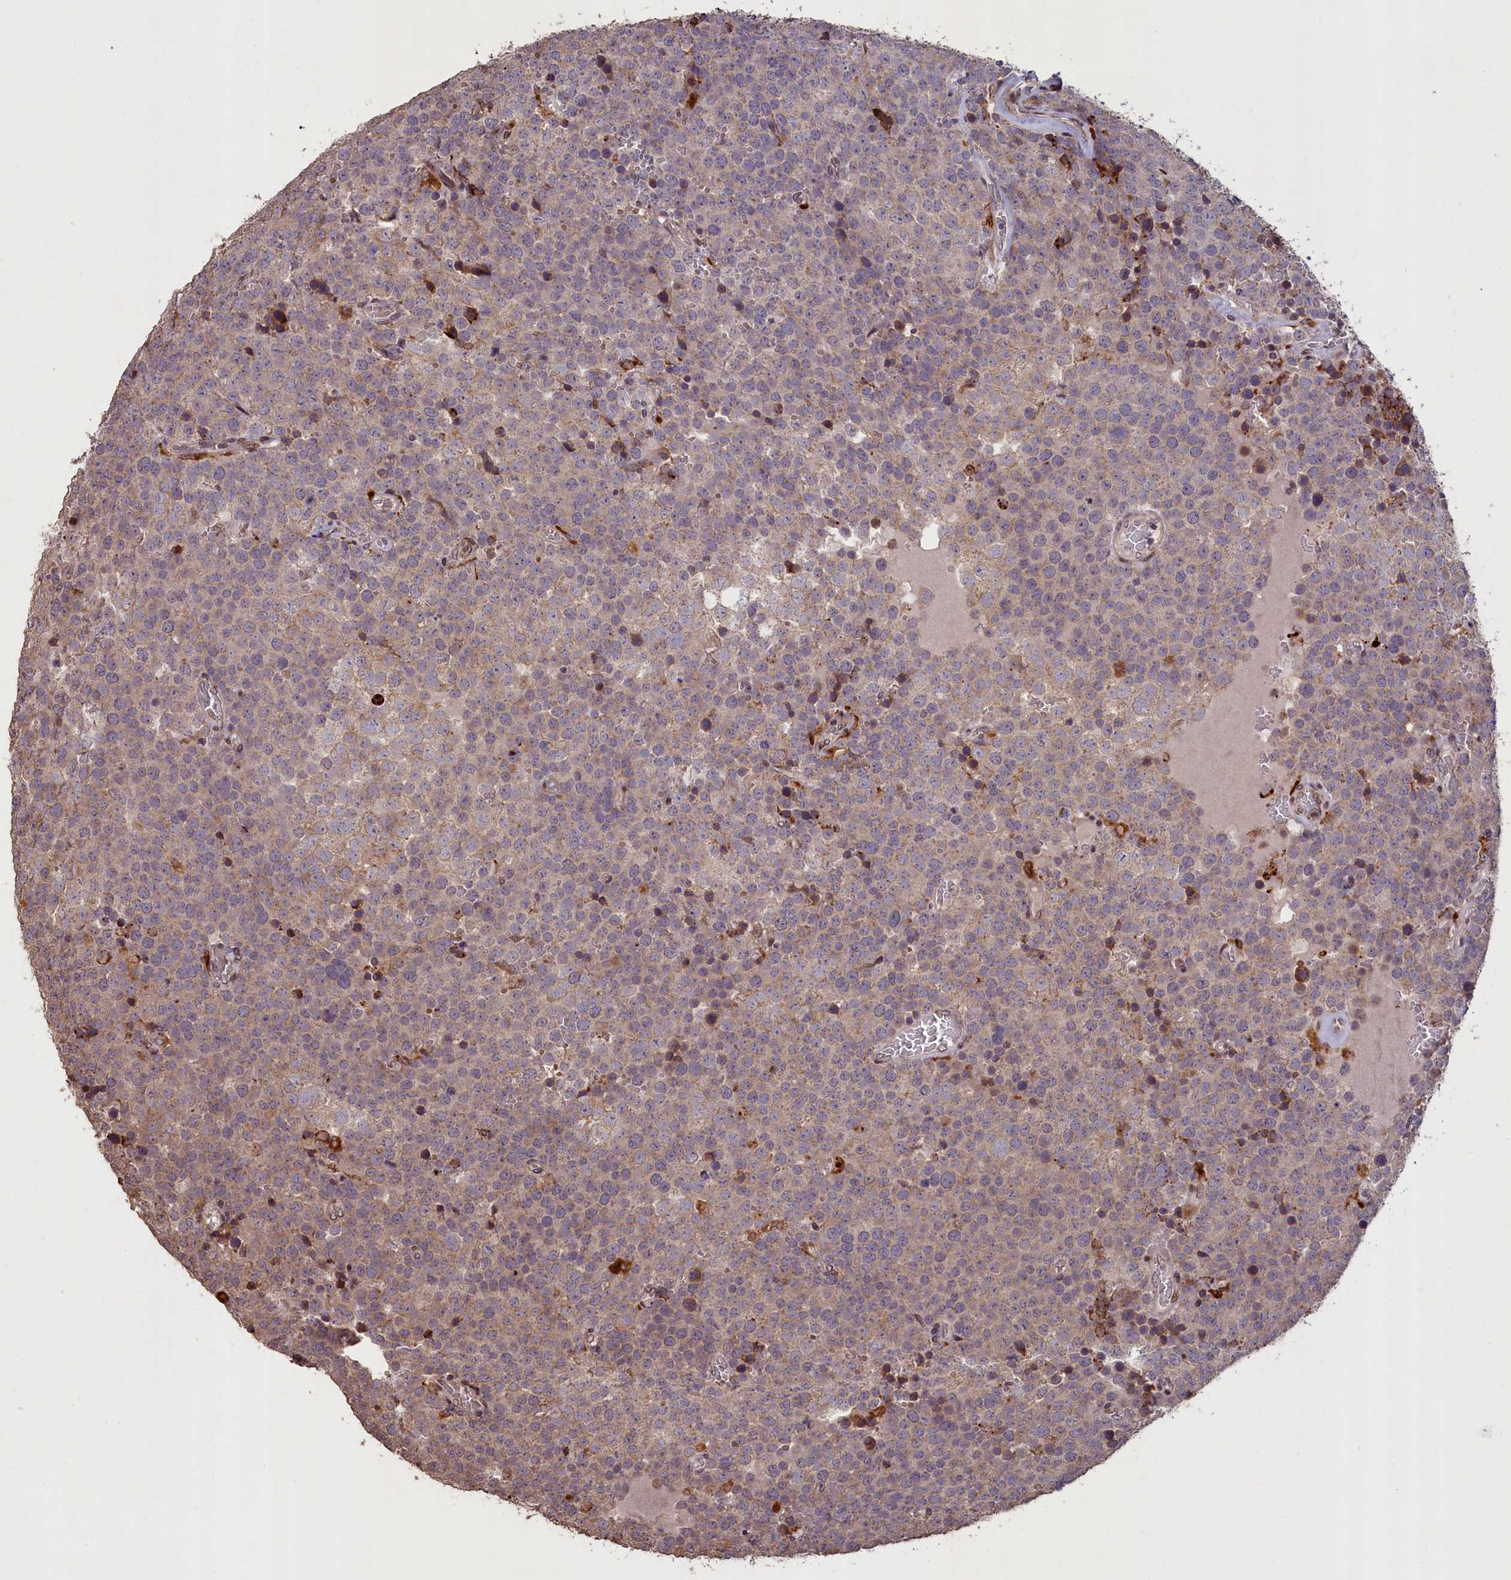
{"staining": {"intensity": "weak", "quantity": "25%-75%", "location": "cytoplasmic/membranous"}, "tissue": "testis cancer", "cell_type": "Tumor cells", "image_type": "cancer", "snomed": [{"axis": "morphology", "description": "Seminoma, NOS"}, {"axis": "topography", "description": "Testis"}], "caption": "Testis cancer (seminoma) stained with IHC shows weak cytoplasmic/membranous staining in approximately 25%-75% of tumor cells. Nuclei are stained in blue.", "gene": "SLC38A7", "patient": {"sex": "male", "age": 71}}